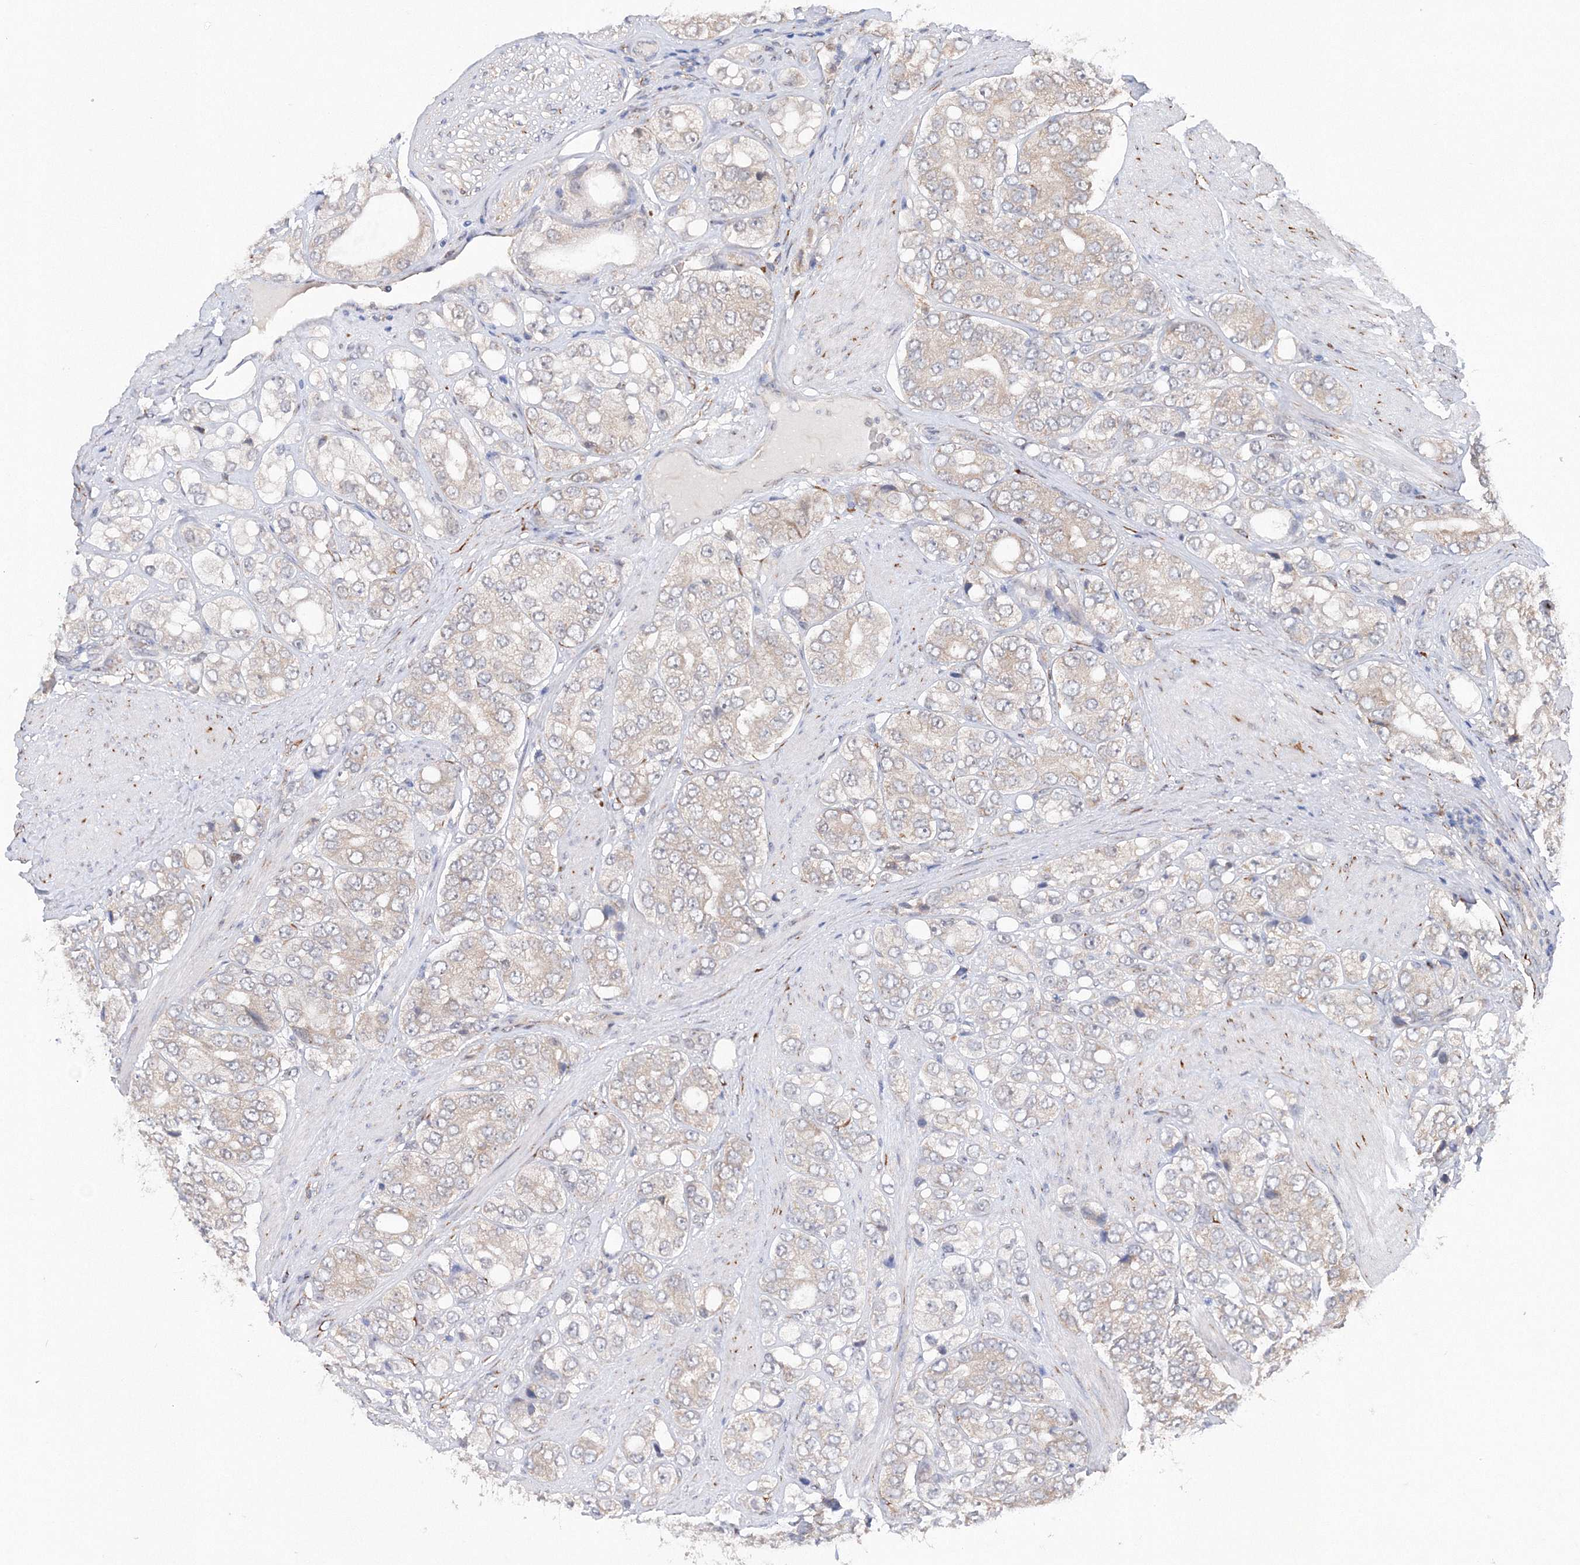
{"staining": {"intensity": "negative", "quantity": "none", "location": "none"}, "tissue": "prostate cancer", "cell_type": "Tumor cells", "image_type": "cancer", "snomed": [{"axis": "morphology", "description": "Adenocarcinoma, High grade"}, {"axis": "topography", "description": "Prostate"}], "caption": "Tumor cells show no significant protein positivity in prostate cancer. The staining is performed using DAB (3,3'-diaminobenzidine) brown chromogen with nuclei counter-stained in using hematoxylin.", "gene": "DIS3L2", "patient": {"sex": "male", "age": 50}}